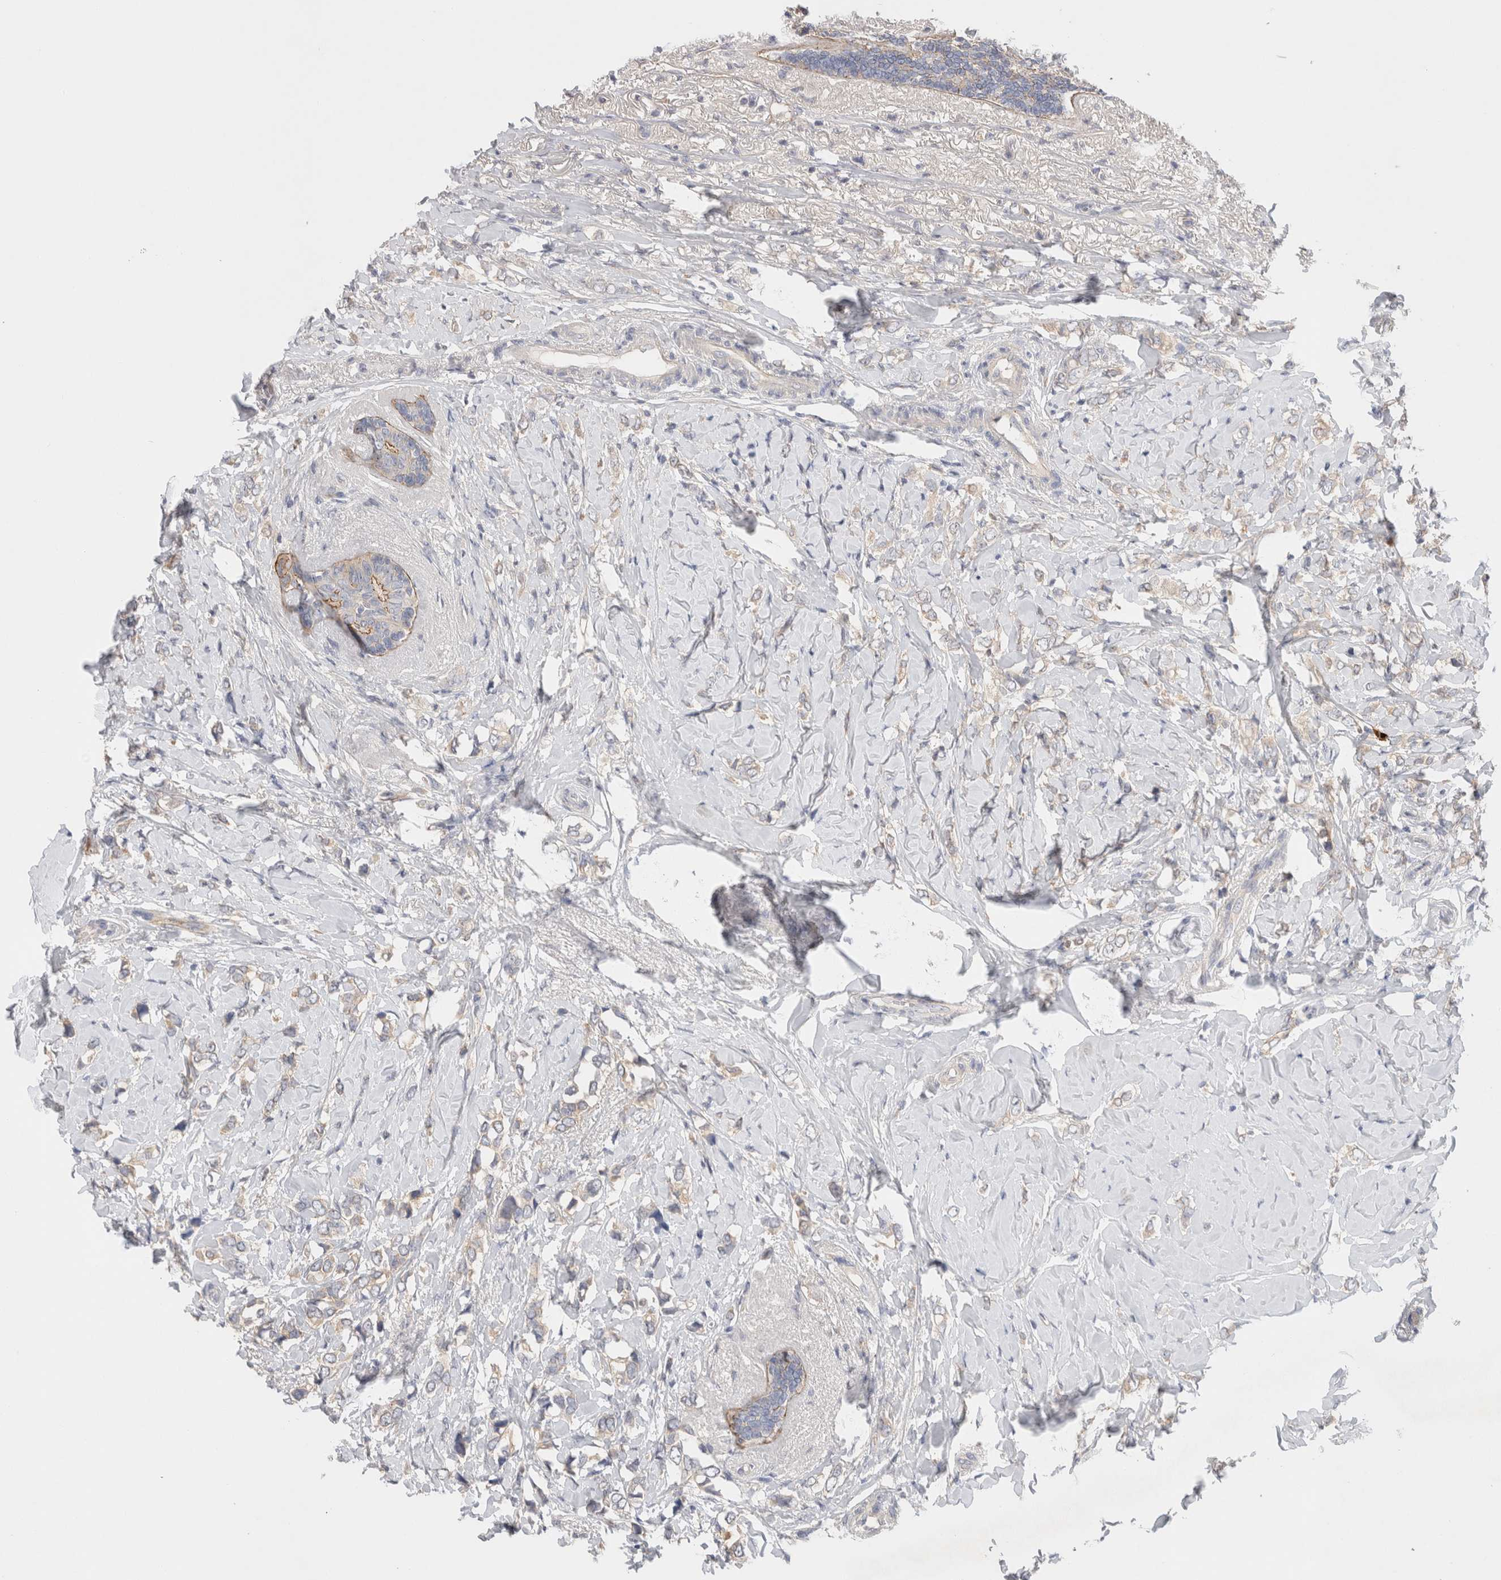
{"staining": {"intensity": "negative", "quantity": "none", "location": "none"}, "tissue": "breast cancer", "cell_type": "Tumor cells", "image_type": "cancer", "snomed": [{"axis": "morphology", "description": "Normal tissue, NOS"}, {"axis": "morphology", "description": "Lobular carcinoma"}, {"axis": "topography", "description": "Breast"}], "caption": "Micrograph shows no protein positivity in tumor cells of lobular carcinoma (breast) tissue.", "gene": "SGK3", "patient": {"sex": "female", "age": 47}}